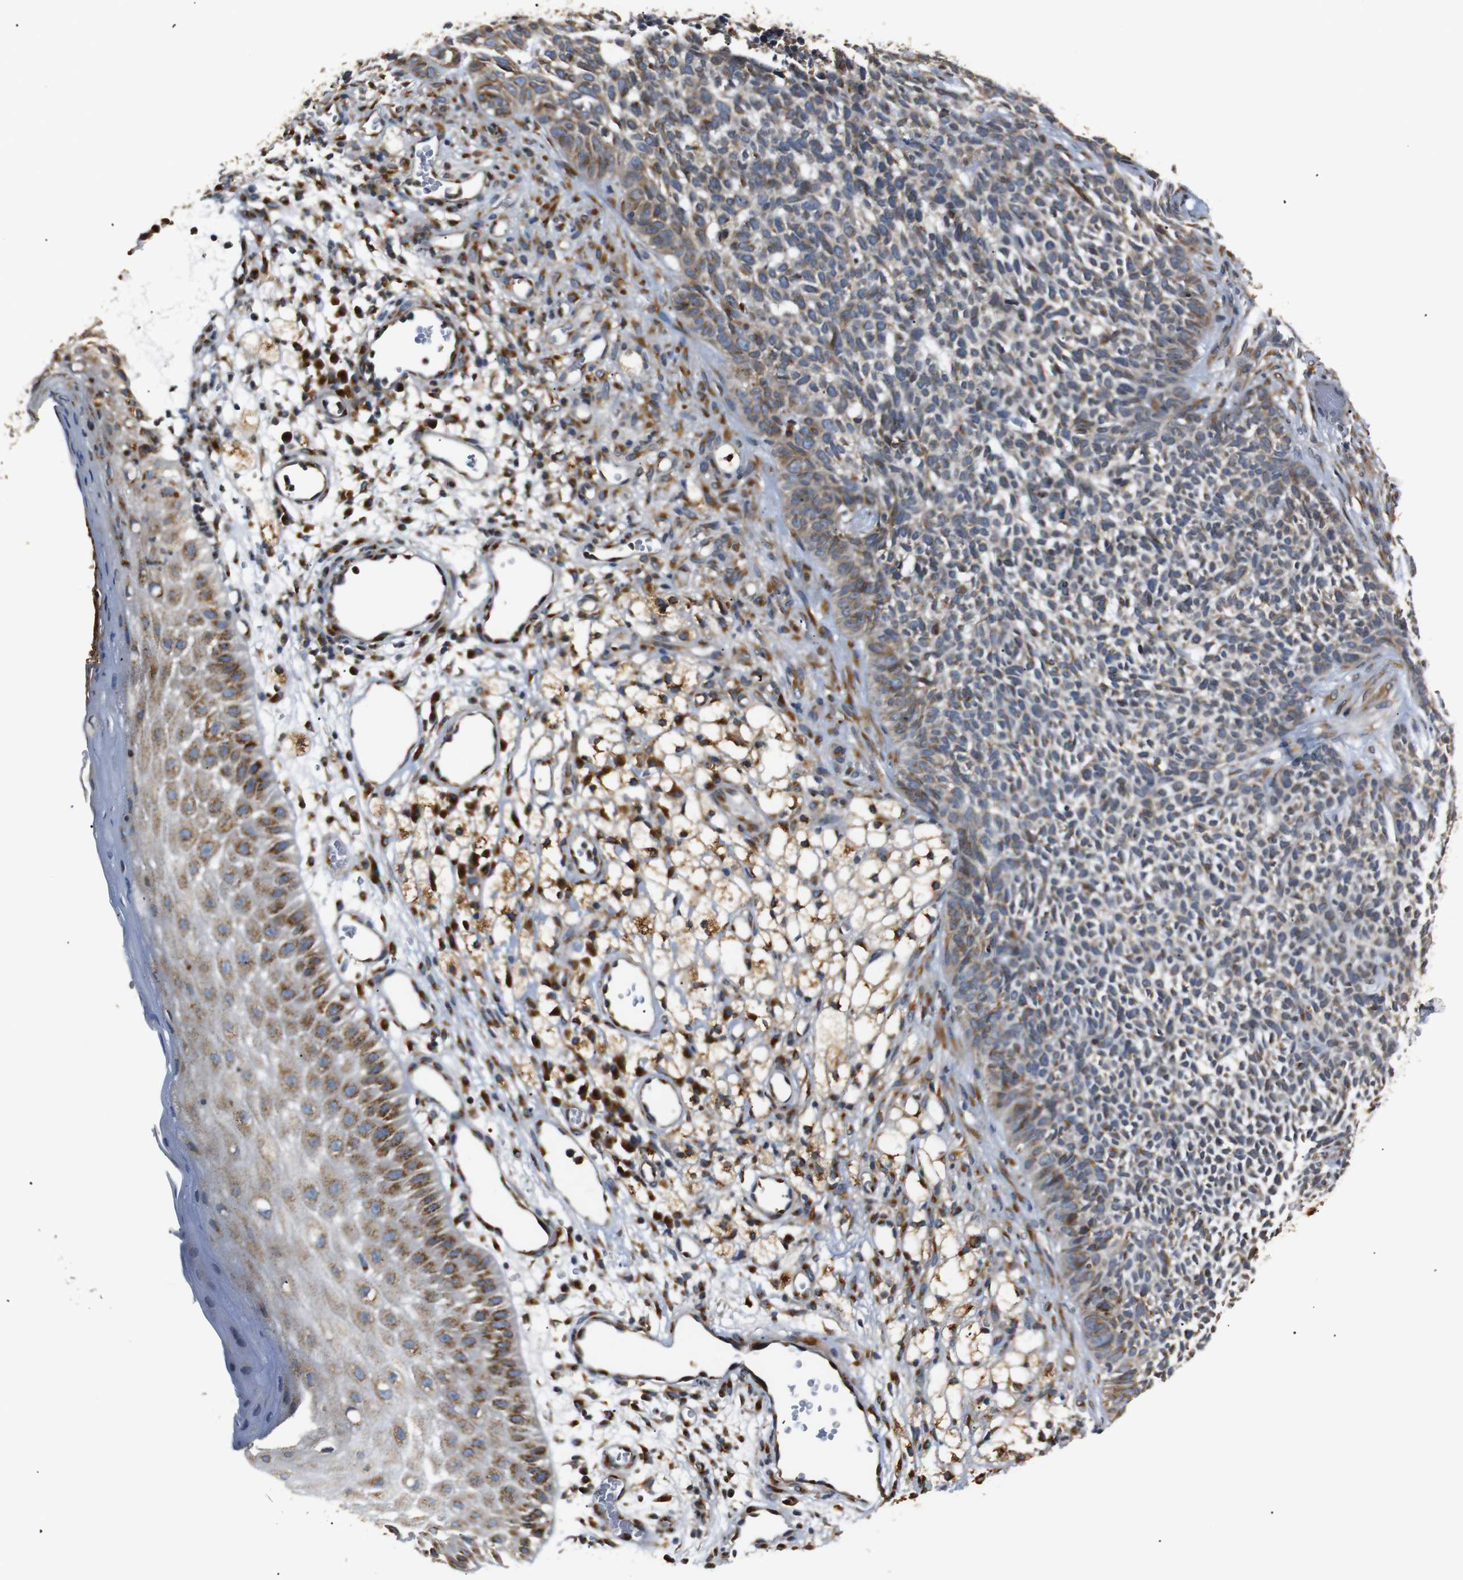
{"staining": {"intensity": "moderate", "quantity": "<25%", "location": "cytoplasmic/membranous"}, "tissue": "skin cancer", "cell_type": "Tumor cells", "image_type": "cancer", "snomed": [{"axis": "morphology", "description": "Basal cell carcinoma"}, {"axis": "topography", "description": "Skin"}], "caption": "Immunohistochemistry (IHC) photomicrograph of neoplastic tissue: human skin basal cell carcinoma stained using immunohistochemistry (IHC) shows low levels of moderate protein expression localized specifically in the cytoplasmic/membranous of tumor cells, appearing as a cytoplasmic/membranous brown color.", "gene": "TMED2", "patient": {"sex": "female", "age": 84}}